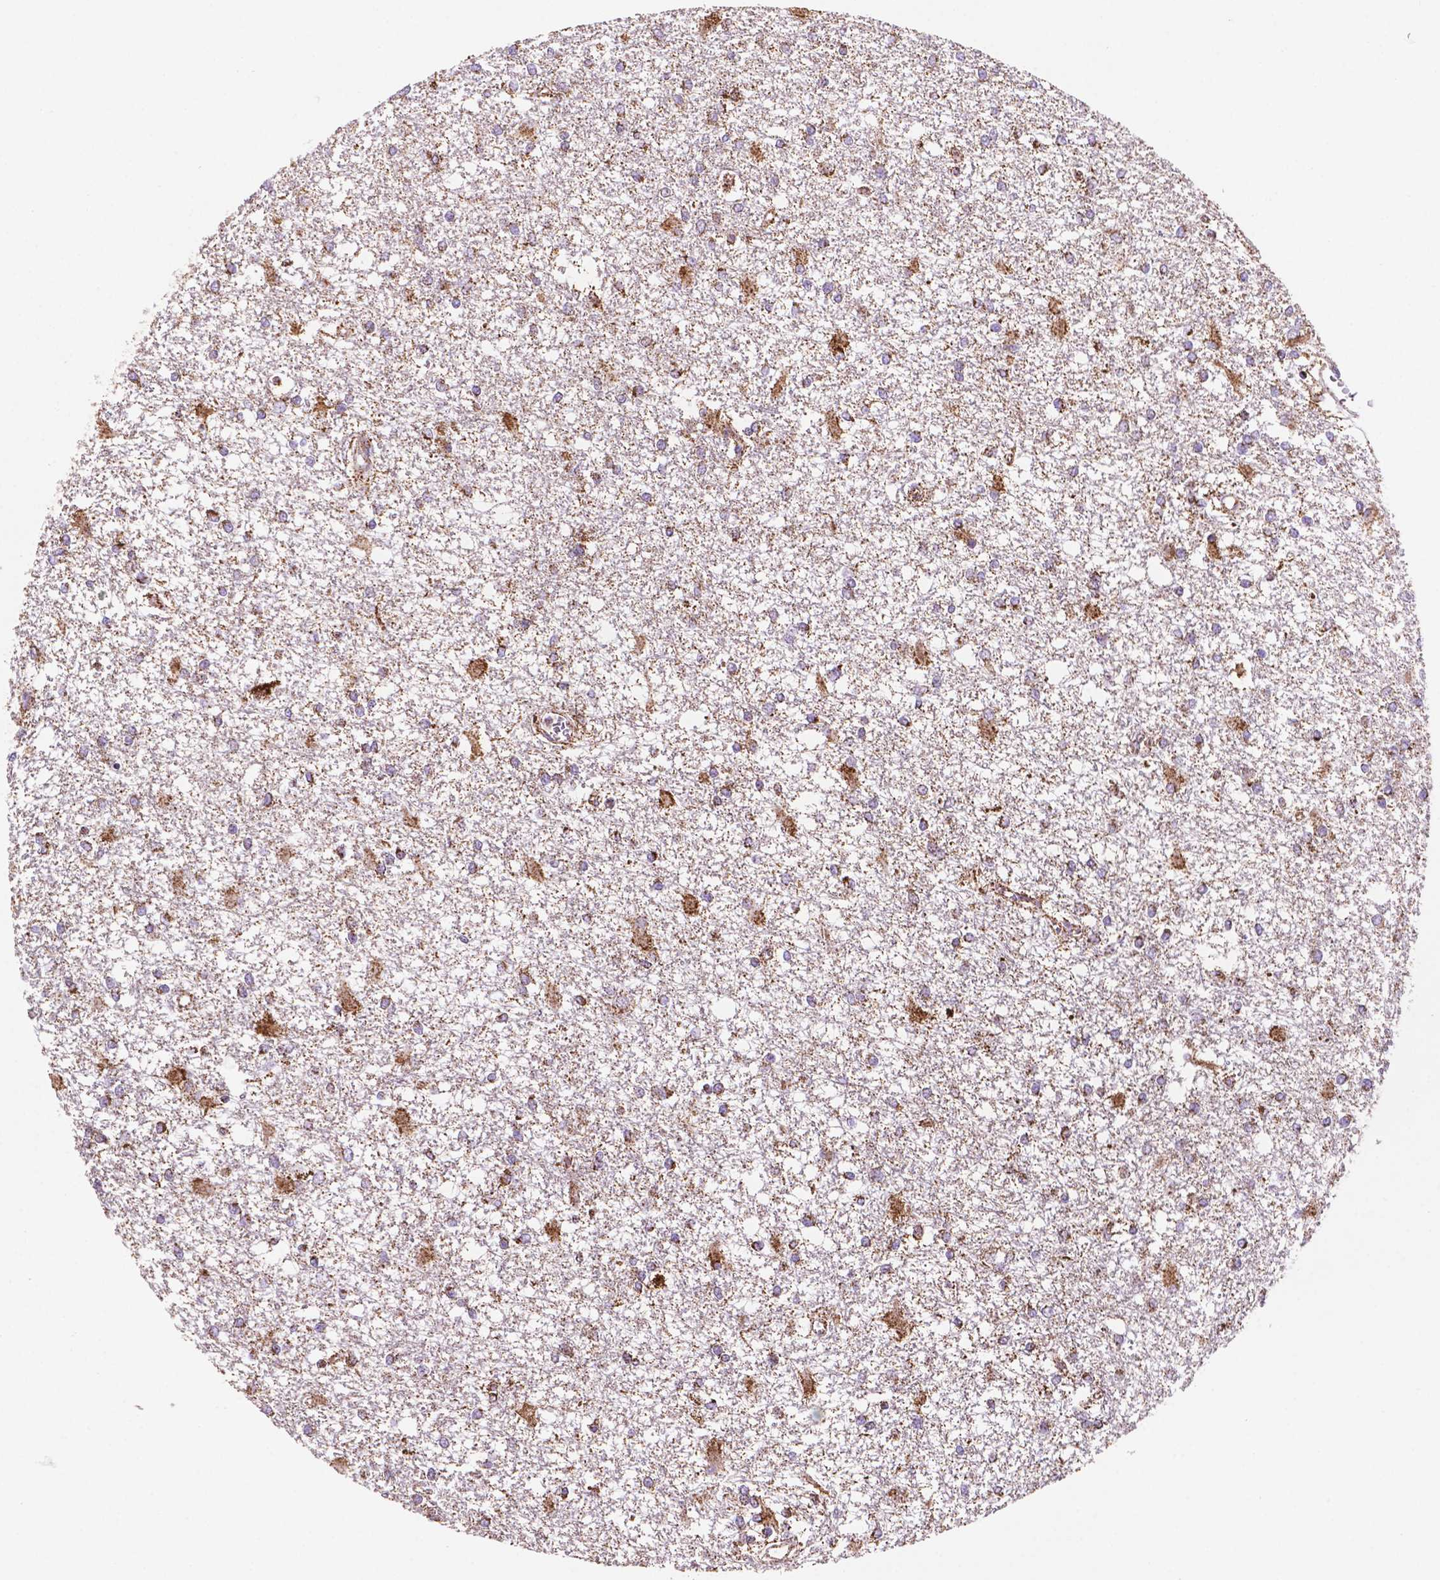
{"staining": {"intensity": "moderate", "quantity": ">75%", "location": "cytoplasmic/membranous"}, "tissue": "glioma", "cell_type": "Tumor cells", "image_type": "cancer", "snomed": [{"axis": "morphology", "description": "Glioma, malignant, High grade"}, {"axis": "topography", "description": "Cerebral cortex"}], "caption": "Approximately >75% of tumor cells in human glioma exhibit moderate cytoplasmic/membranous protein staining as visualized by brown immunohistochemical staining.", "gene": "HSPD1", "patient": {"sex": "male", "age": 79}}